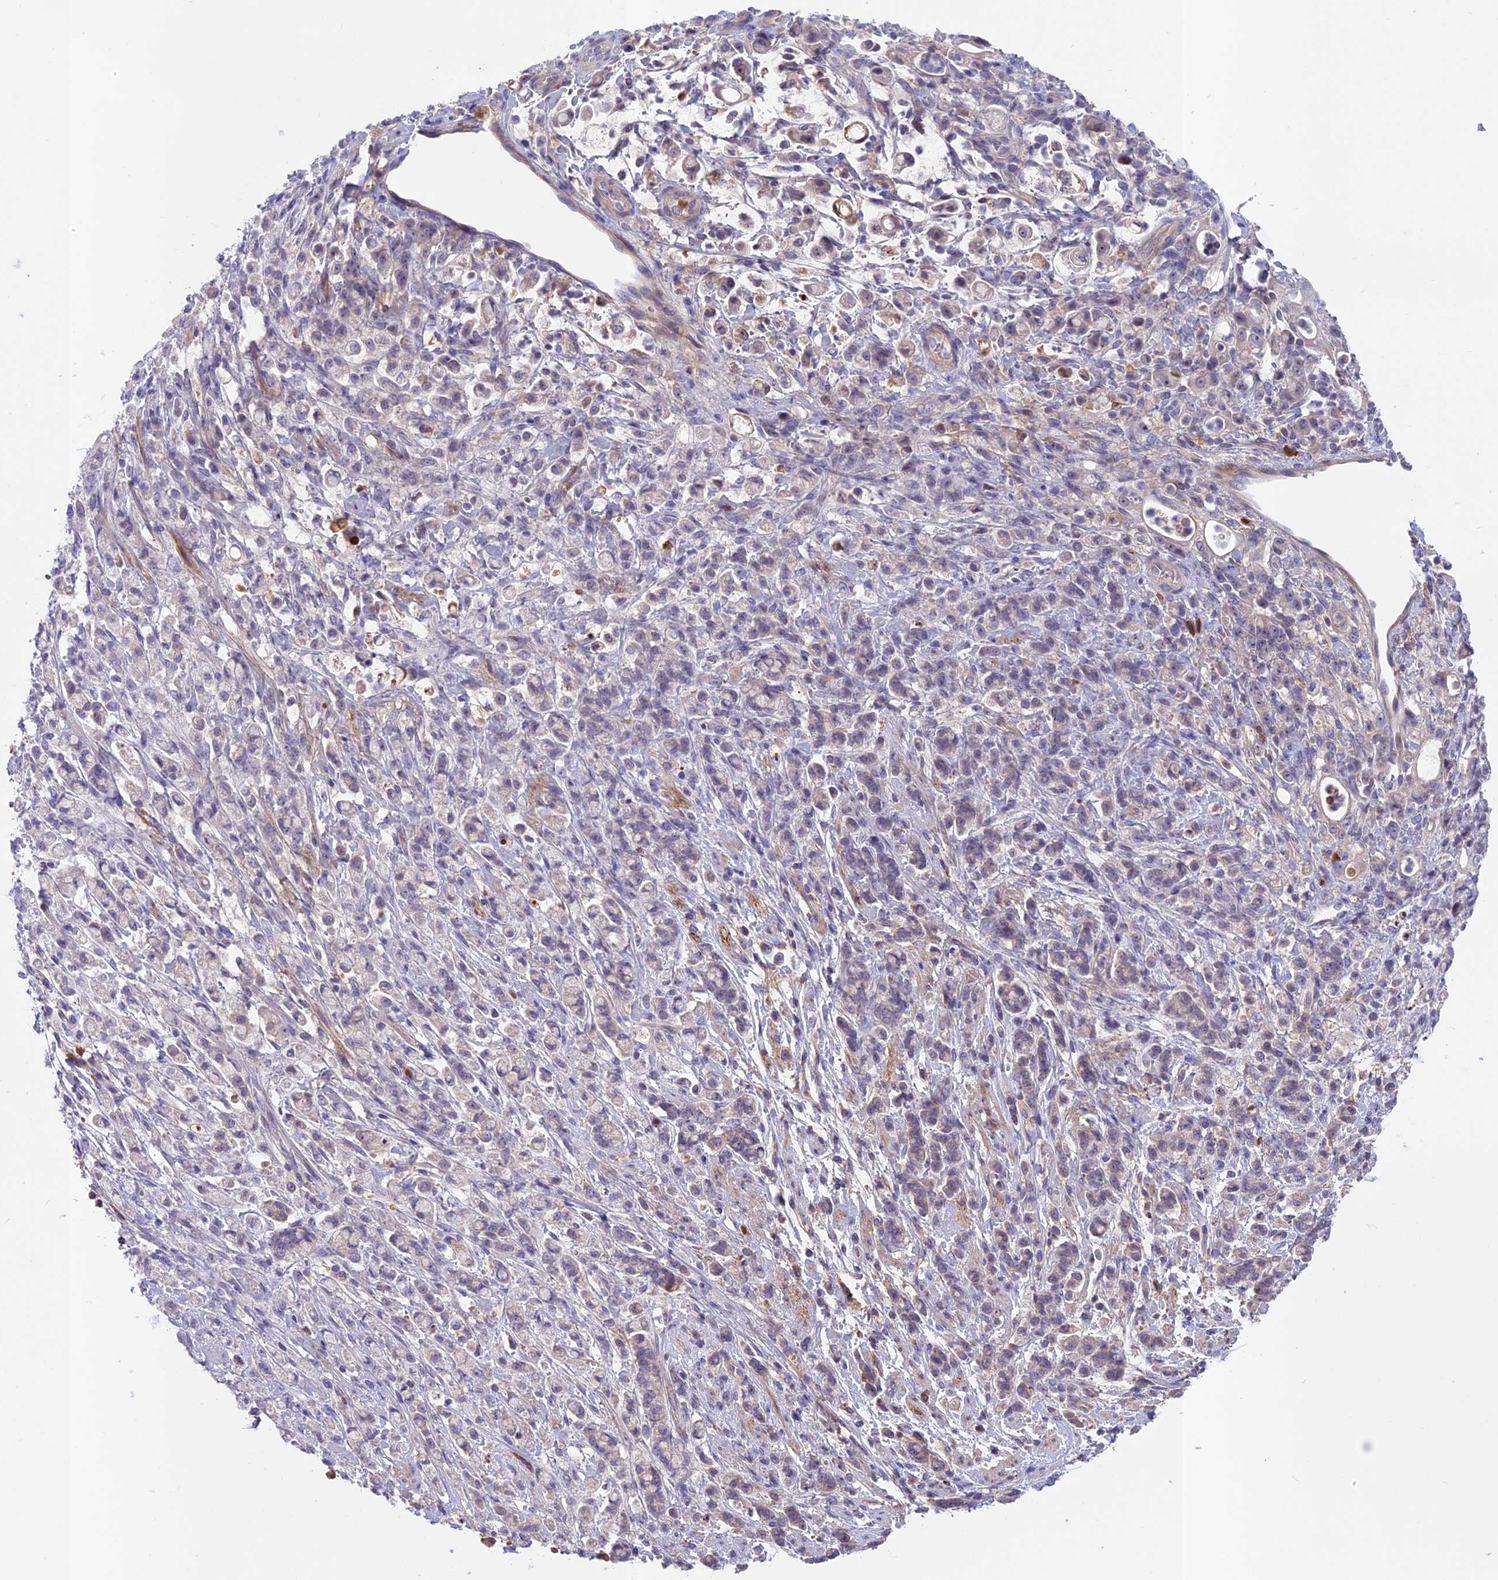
{"staining": {"intensity": "negative", "quantity": "none", "location": "none"}, "tissue": "stomach cancer", "cell_type": "Tumor cells", "image_type": "cancer", "snomed": [{"axis": "morphology", "description": "Adenocarcinoma, NOS"}, {"axis": "topography", "description": "Stomach"}], "caption": "The immunohistochemistry image has no significant staining in tumor cells of stomach adenocarcinoma tissue.", "gene": "ADO", "patient": {"sex": "female", "age": 60}}